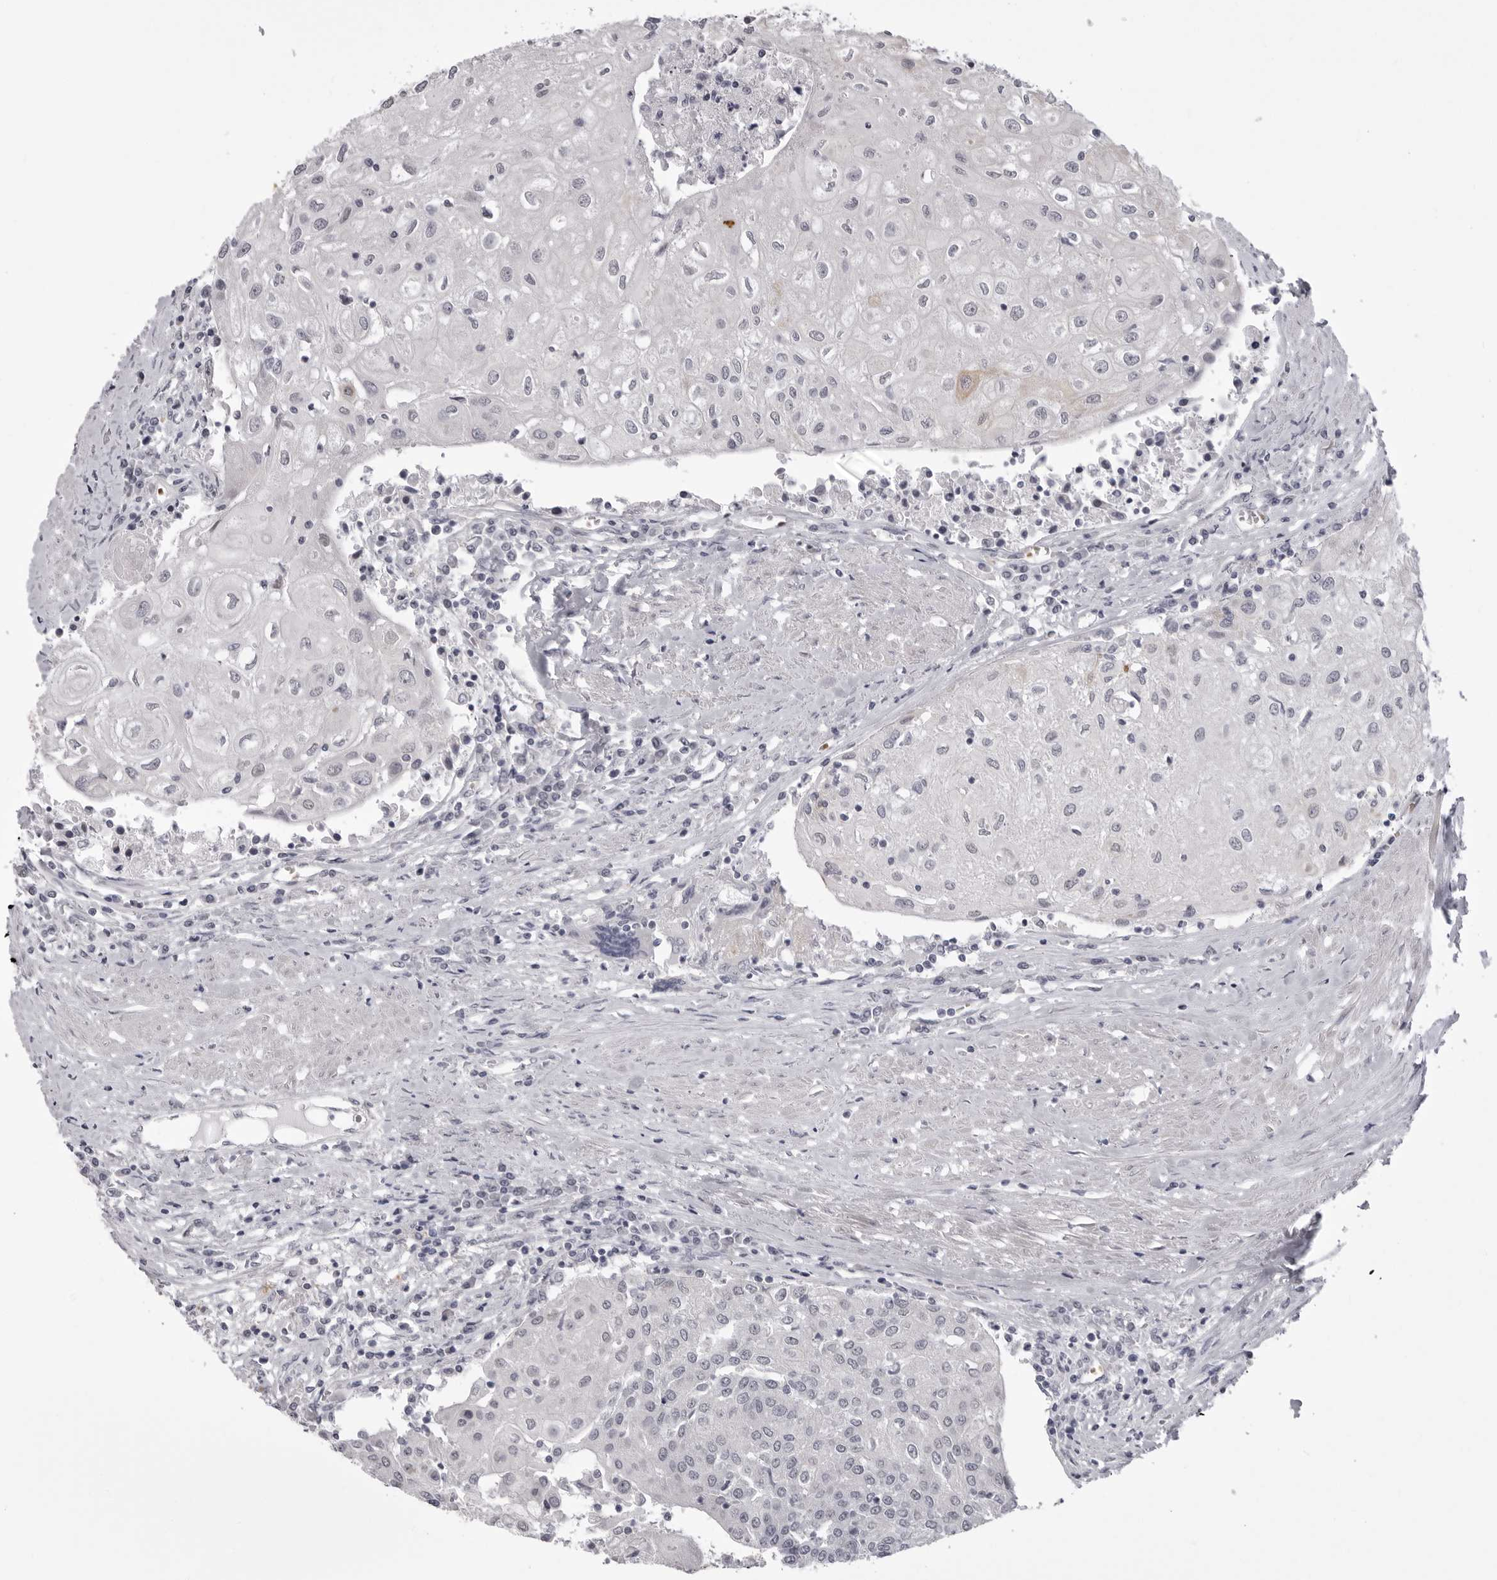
{"staining": {"intensity": "negative", "quantity": "none", "location": "none"}, "tissue": "urothelial cancer", "cell_type": "Tumor cells", "image_type": "cancer", "snomed": [{"axis": "morphology", "description": "Urothelial carcinoma, High grade"}, {"axis": "topography", "description": "Urinary bladder"}], "caption": "Immunohistochemistry (IHC) micrograph of neoplastic tissue: urothelial cancer stained with DAB demonstrates no significant protein staining in tumor cells.", "gene": "EPHA10", "patient": {"sex": "female", "age": 85}}